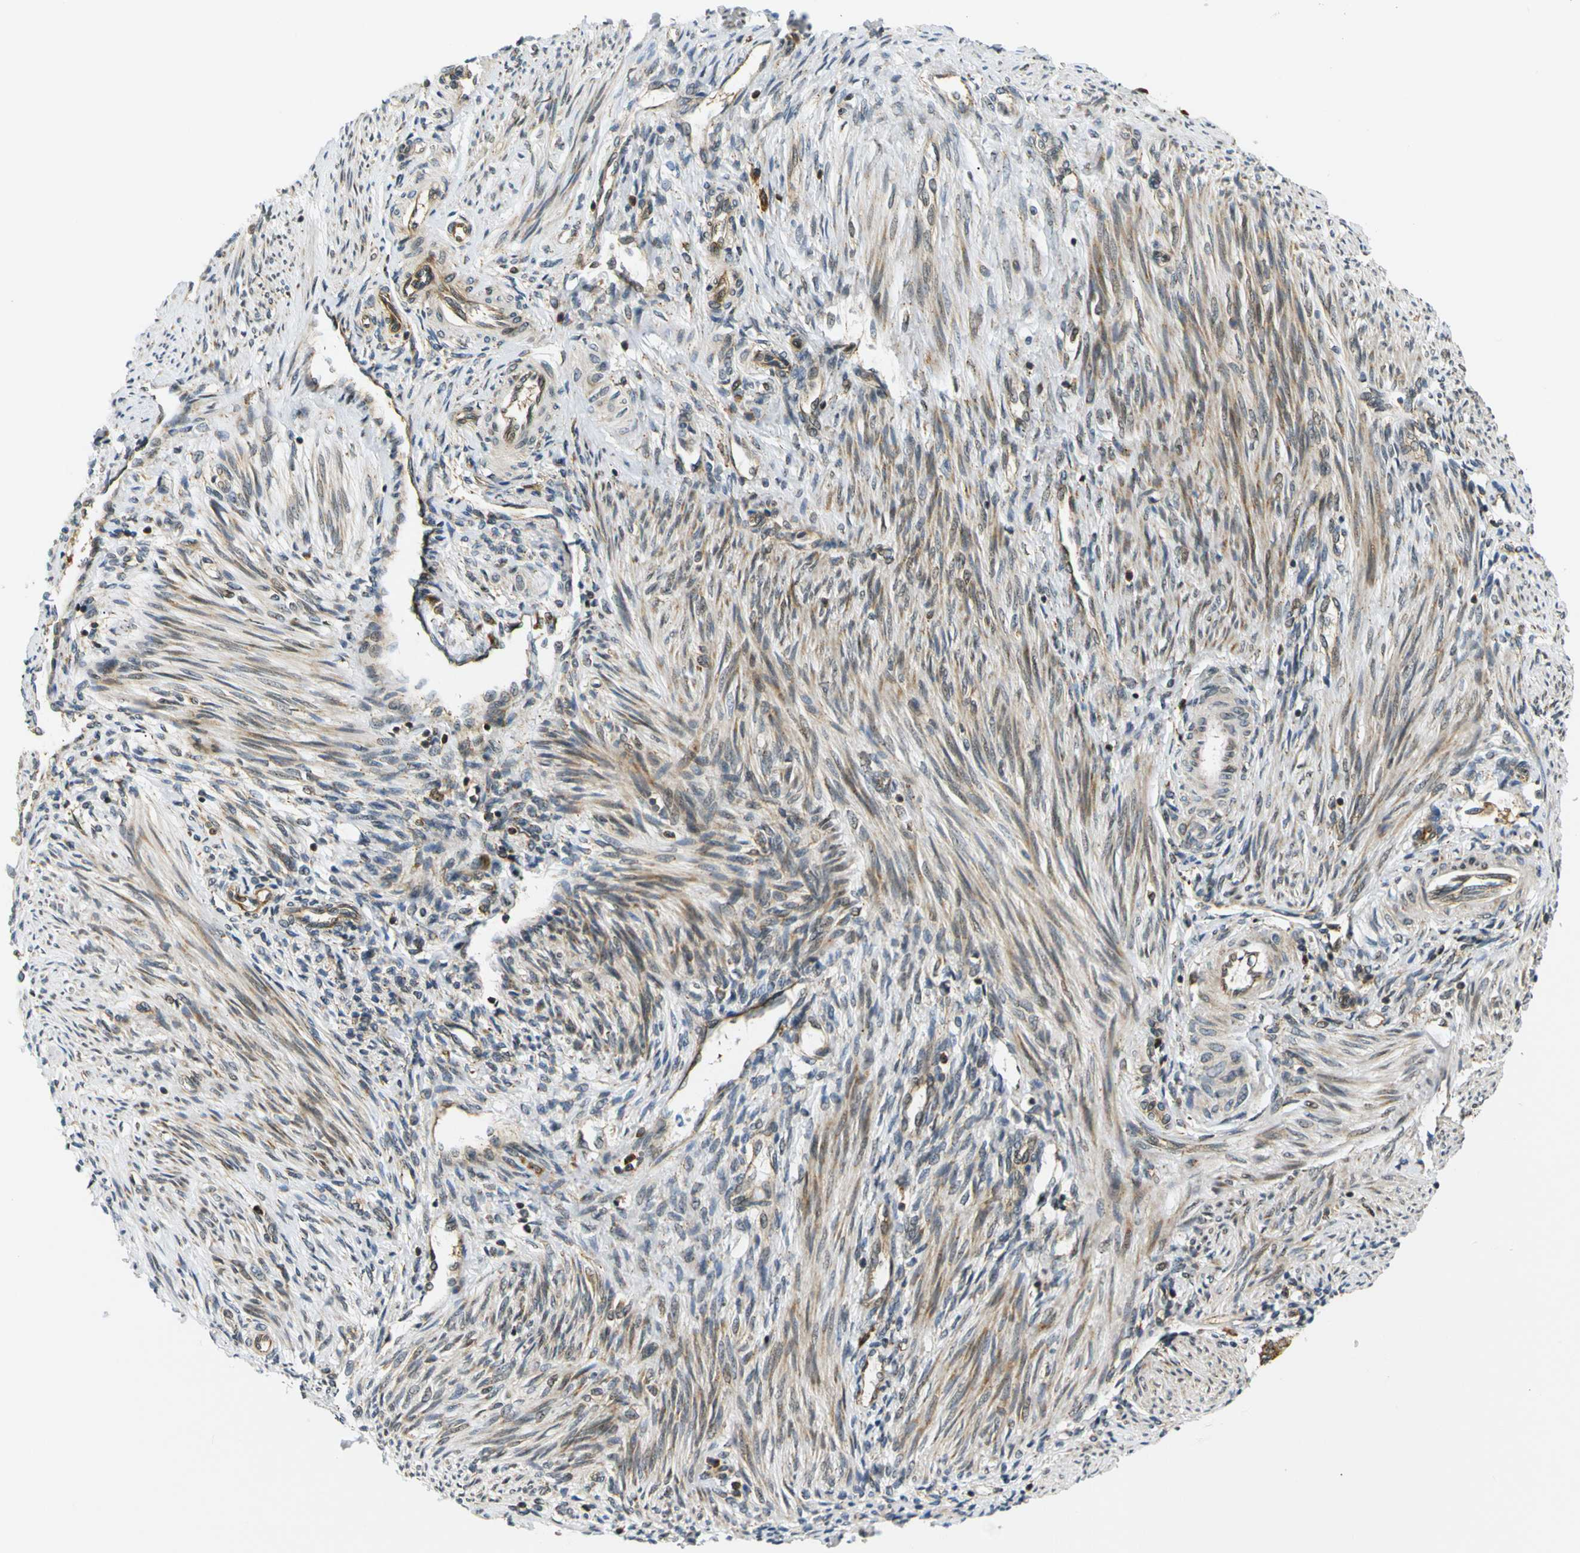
{"staining": {"intensity": "moderate", "quantity": ">75%", "location": "cytoplasmic/membranous"}, "tissue": "endometrium", "cell_type": "Cells in endometrial stroma", "image_type": "normal", "snomed": [{"axis": "morphology", "description": "Normal tissue, NOS"}, {"axis": "topography", "description": "Endometrium"}], "caption": "Immunohistochemical staining of normal endometrium exhibits medium levels of moderate cytoplasmic/membranous expression in approximately >75% of cells in endometrial stroma.", "gene": "ABCE1", "patient": {"sex": "female", "age": 42}}